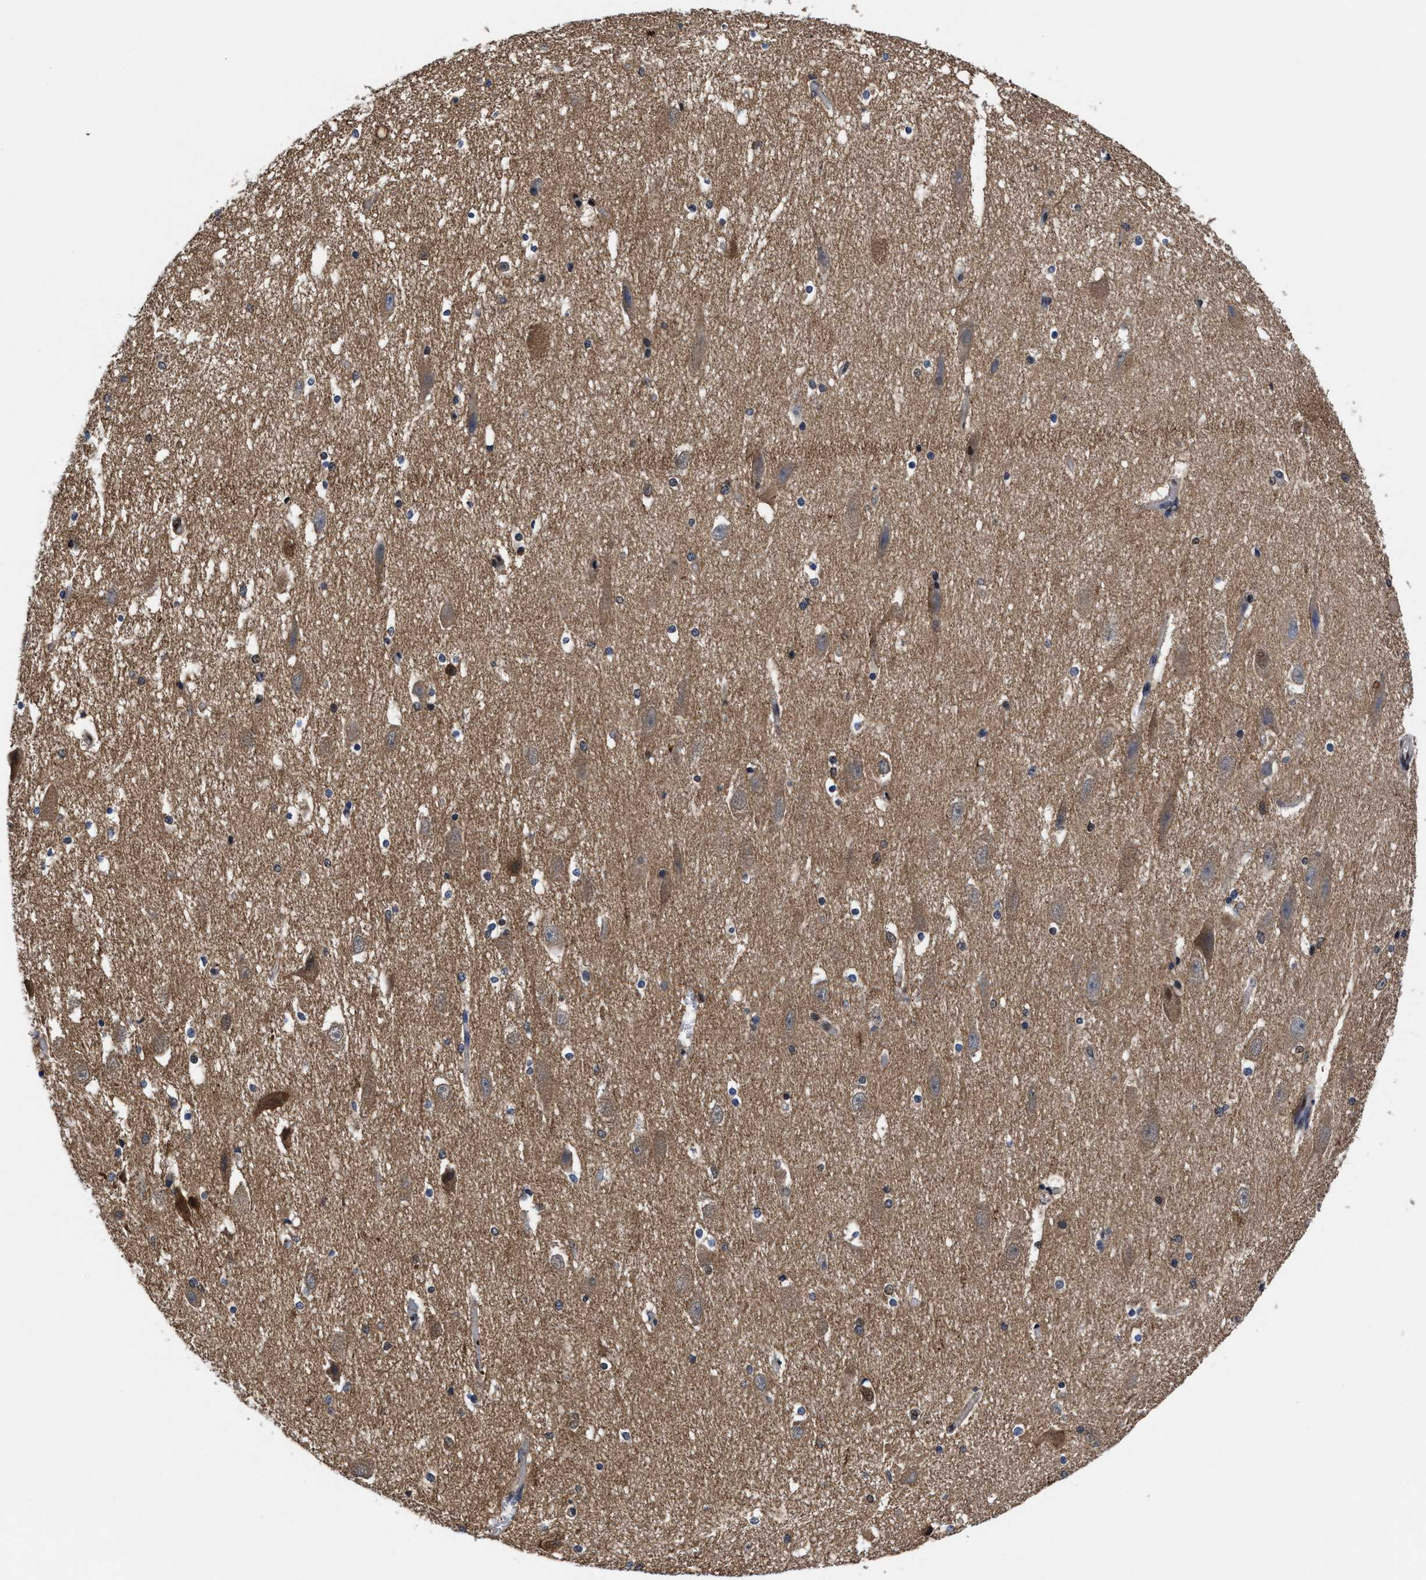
{"staining": {"intensity": "weak", "quantity": "25%-75%", "location": "cytoplasmic/membranous"}, "tissue": "hippocampus", "cell_type": "Glial cells", "image_type": "normal", "snomed": [{"axis": "morphology", "description": "Normal tissue, NOS"}, {"axis": "topography", "description": "Hippocampus"}], "caption": "Weak cytoplasmic/membranous staining is seen in about 25%-75% of glial cells in normal hippocampus.", "gene": "ACLY", "patient": {"sex": "female", "age": 19}}